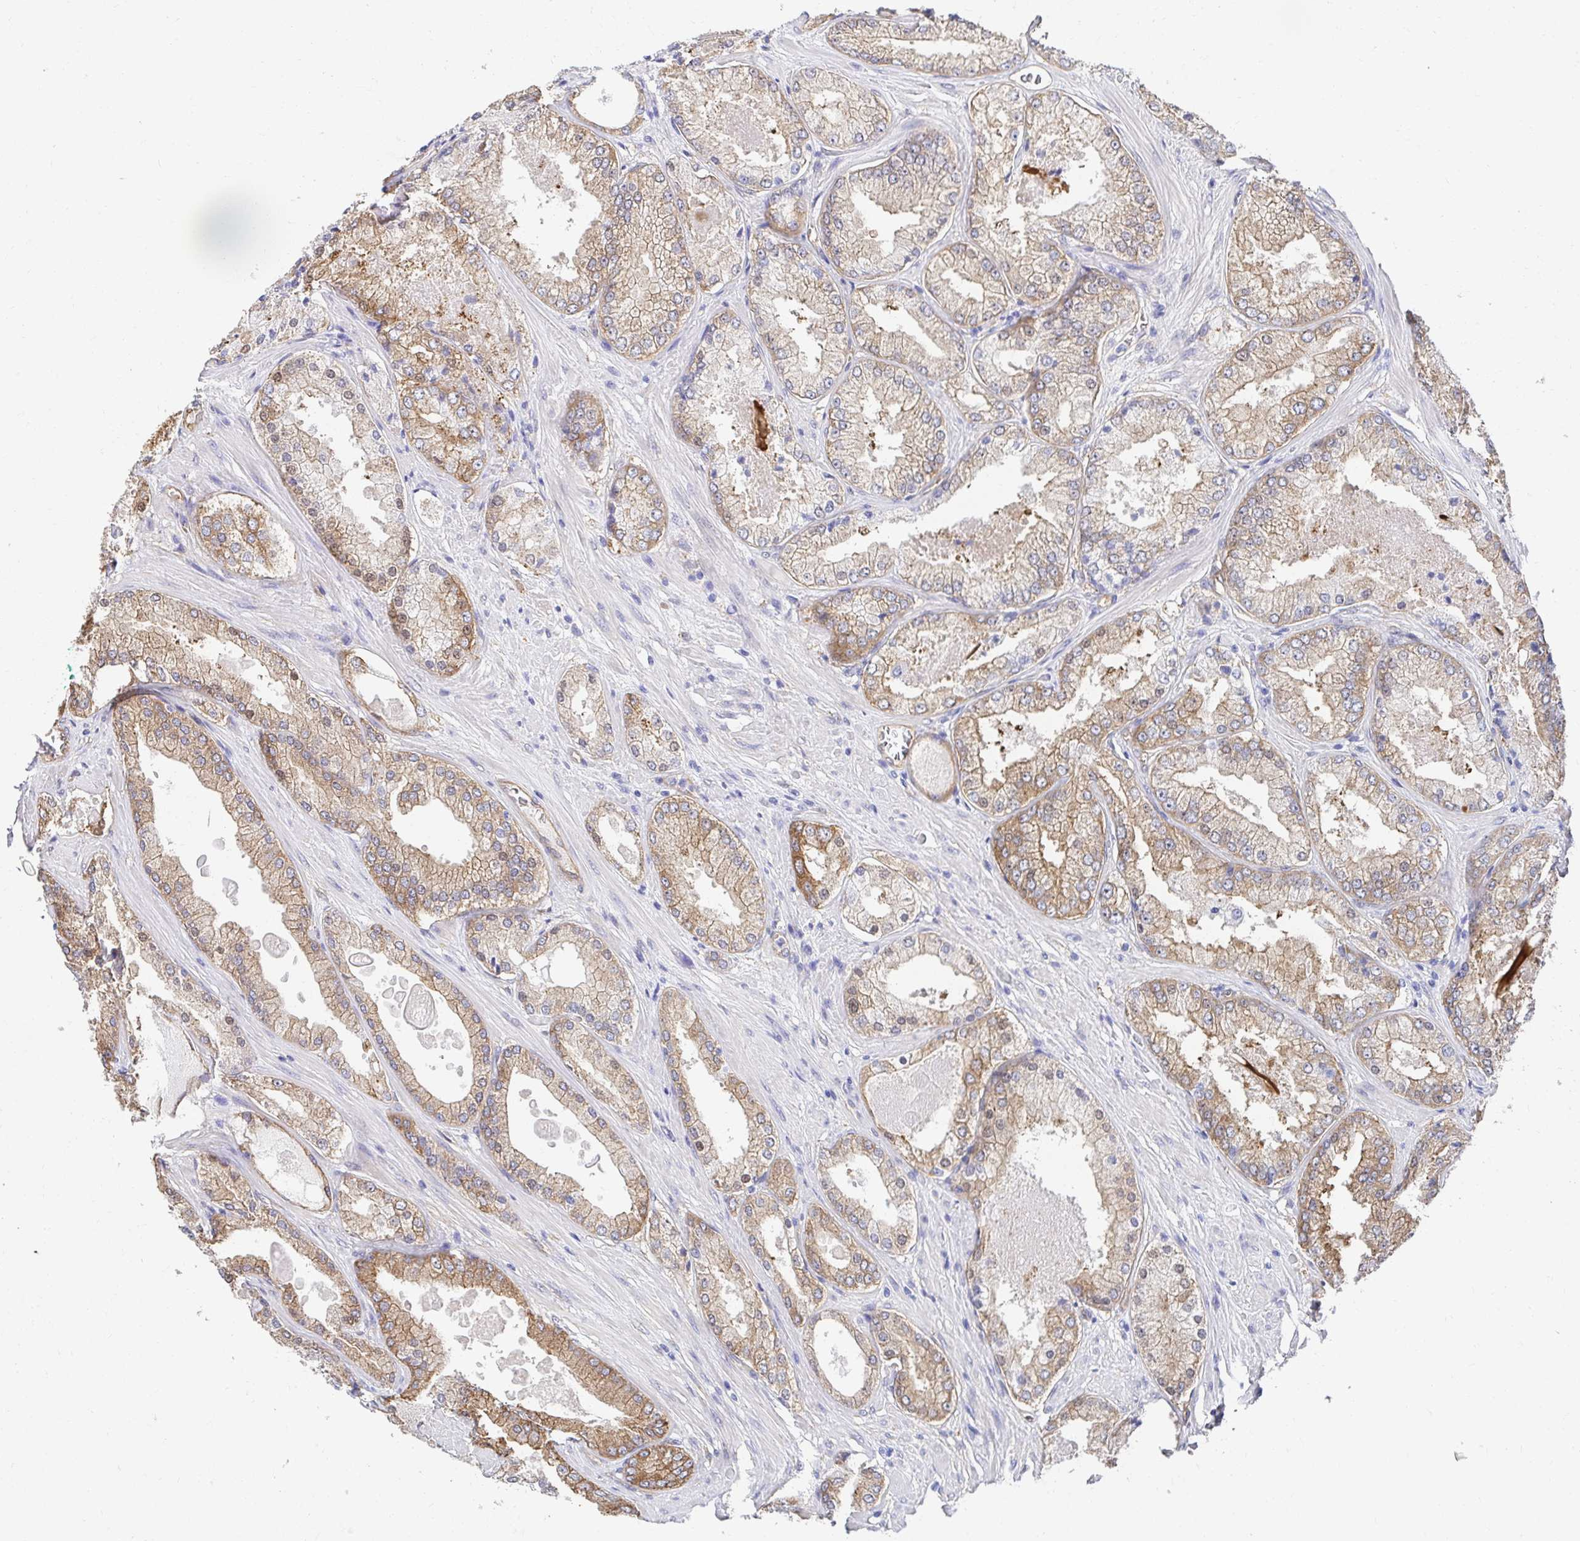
{"staining": {"intensity": "moderate", "quantity": "25%-75%", "location": "cytoplasmic/membranous"}, "tissue": "prostate cancer", "cell_type": "Tumor cells", "image_type": "cancer", "snomed": [{"axis": "morphology", "description": "Adenocarcinoma, Low grade"}, {"axis": "topography", "description": "Prostate"}], "caption": "Prostate cancer stained for a protein shows moderate cytoplasmic/membranous positivity in tumor cells.", "gene": "CTTN", "patient": {"sex": "male", "age": 68}}